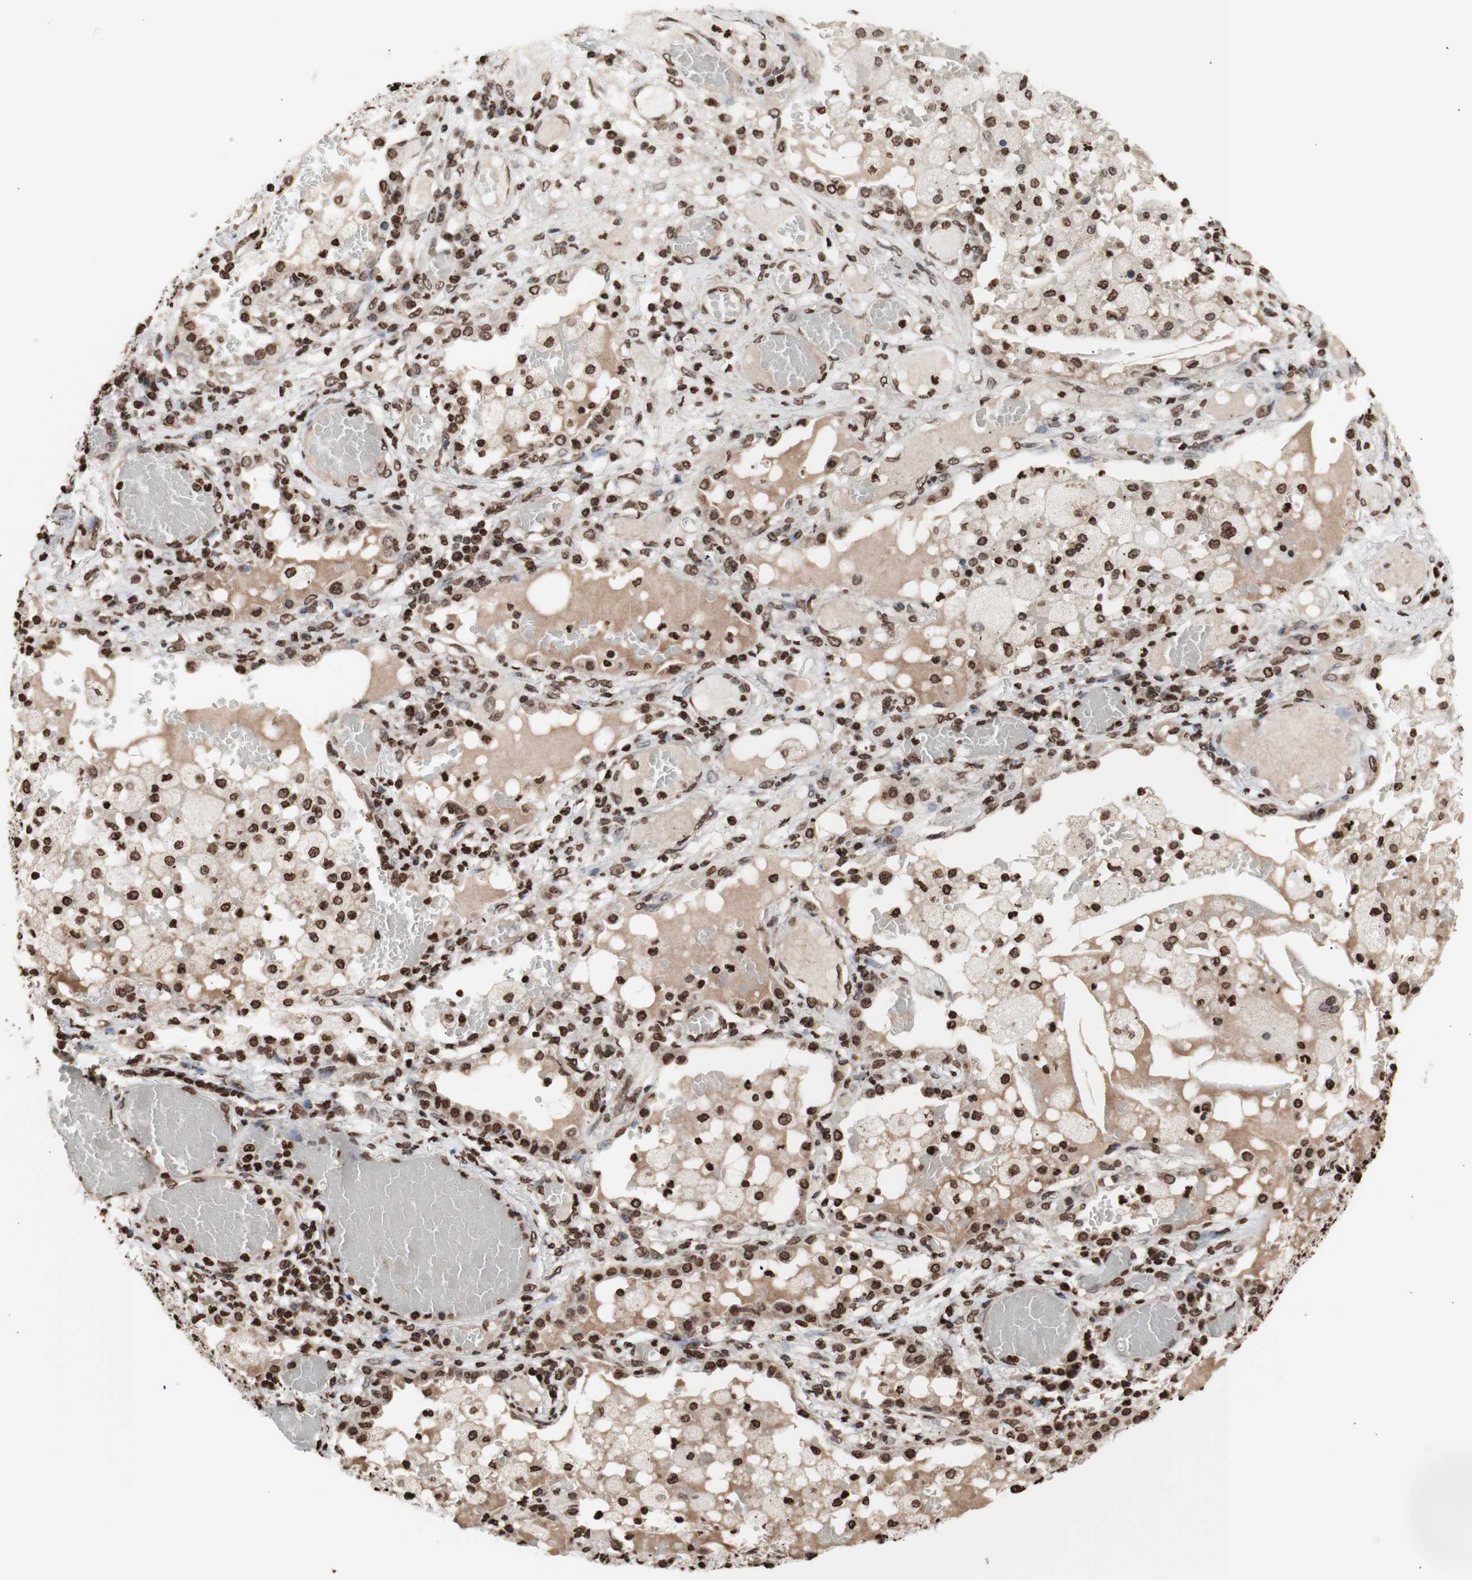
{"staining": {"intensity": "strong", "quantity": ">75%", "location": "cytoplasmic/membranous,nuclear"}, "tissue": "lung cancer", "cell_type": "Tumor cells", "image_type": "cancer", "snomed": [{"axis": "morphology", "description": "Squamous cell carcinoma, NOS"}, {"axis": "topography", "description": "Lung"}], "caption": "Human lung squamous cell carcinoma stained with a brown dye displays strong cytoplasmic/membranous and nuclear positive expression in approximately >75% of tumor cells.", "gene": "SNAI2", "patient": {"sex": "male", "age": 71}}